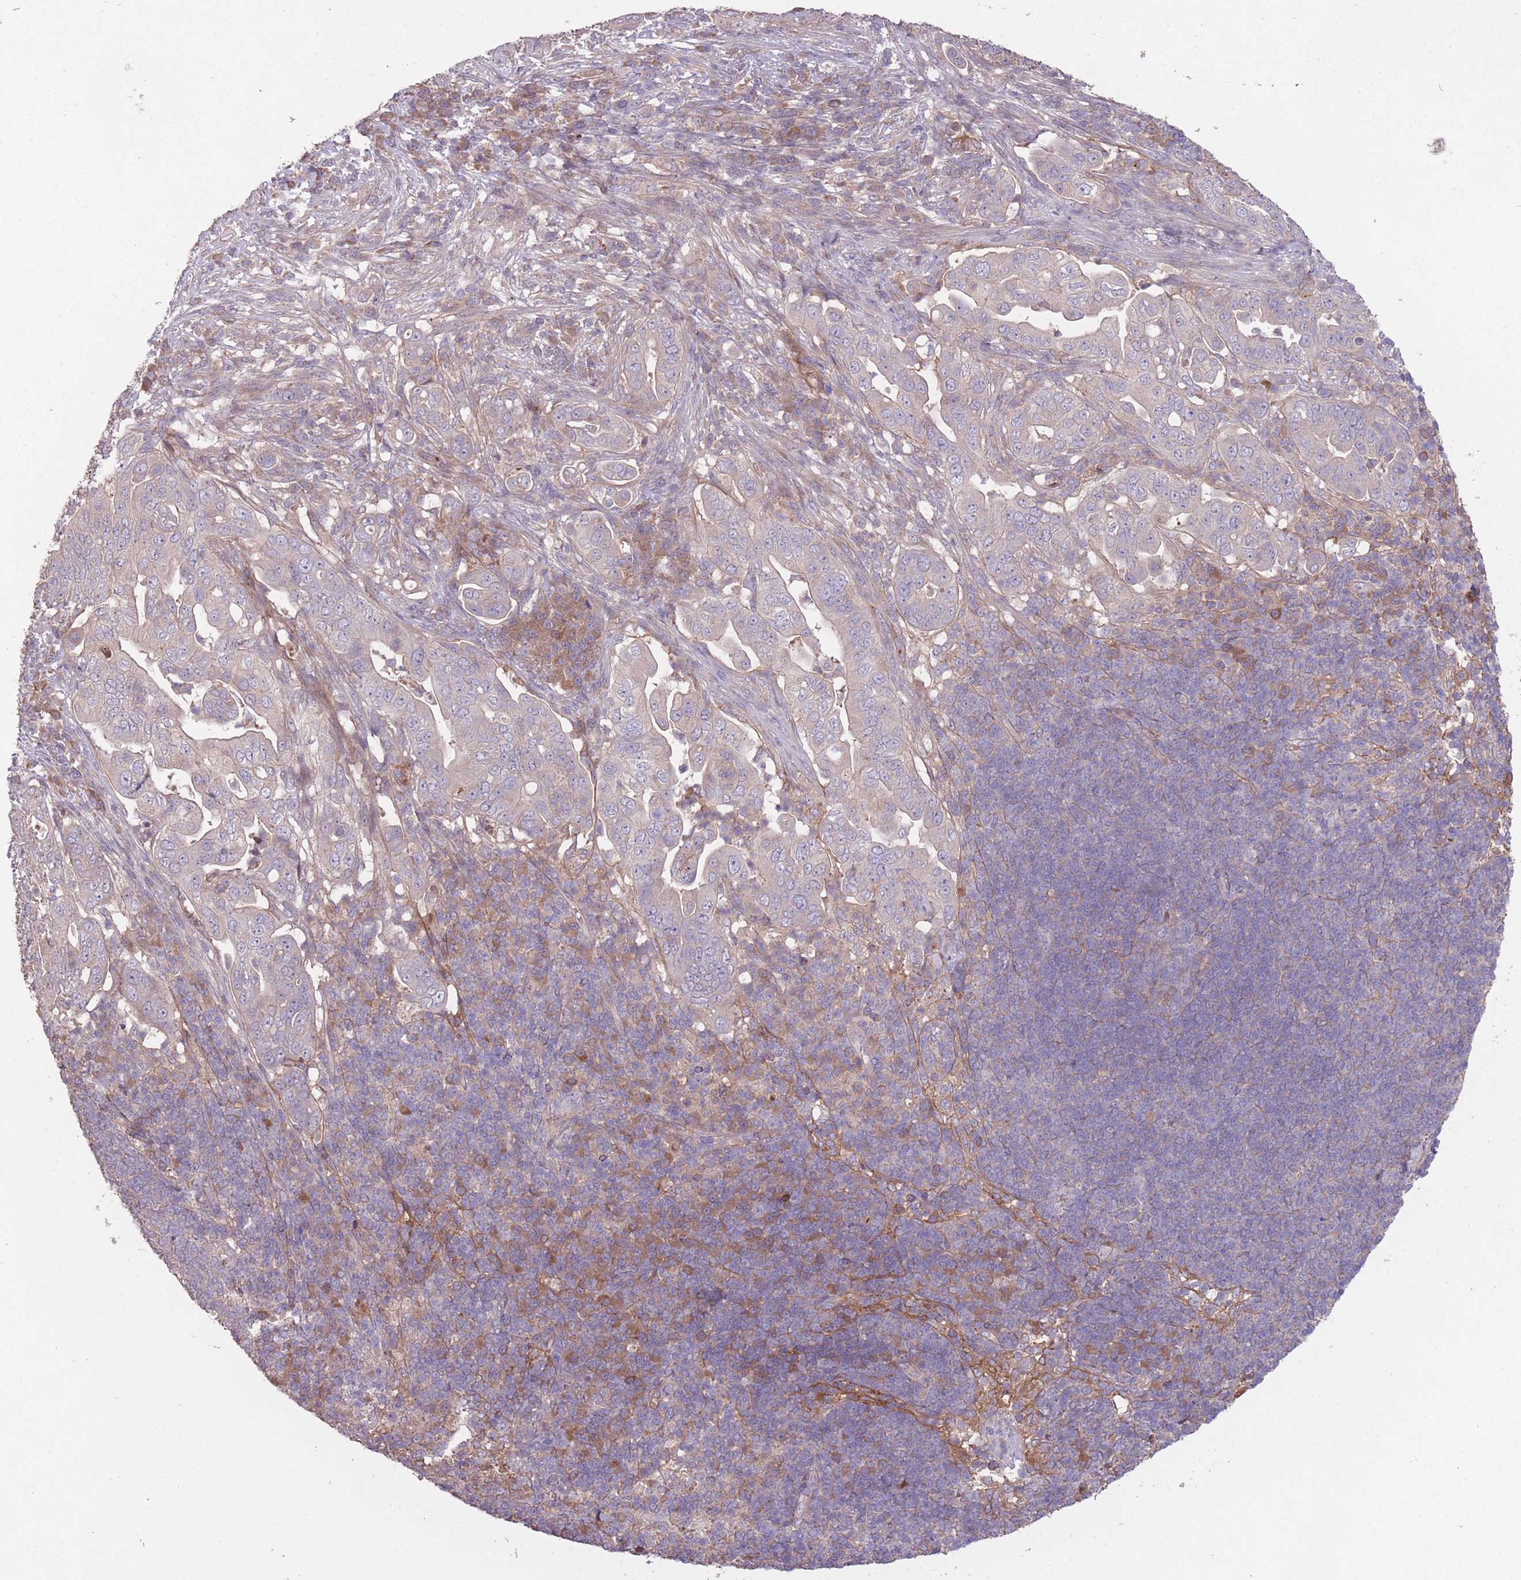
{"staining": {"intensity": "negative", "quantity": "none", "location": "none"}, "tissue": "pancreatic cancer", "cell_type": "Tumor cells", "image_type": "cancer", "snomed": [{"axis": "morphology", "description": "Adenocarcinoma, NOS"}, {"axis": "topography", "description": "Pancreas"}], "caption": "The histopathology image exhibits no staining of tumor cells in pancreatic cancer (adenocarcinoma). Brightfield microscopy of immunohistochemistry (IHC) stained with DAB (3,3'-diaminobenzidine) (brown) and hematoxylin (blue), captured at high magnification.", "gene": "OR2V2", "patient": {"sex": "female", "age": 63}}